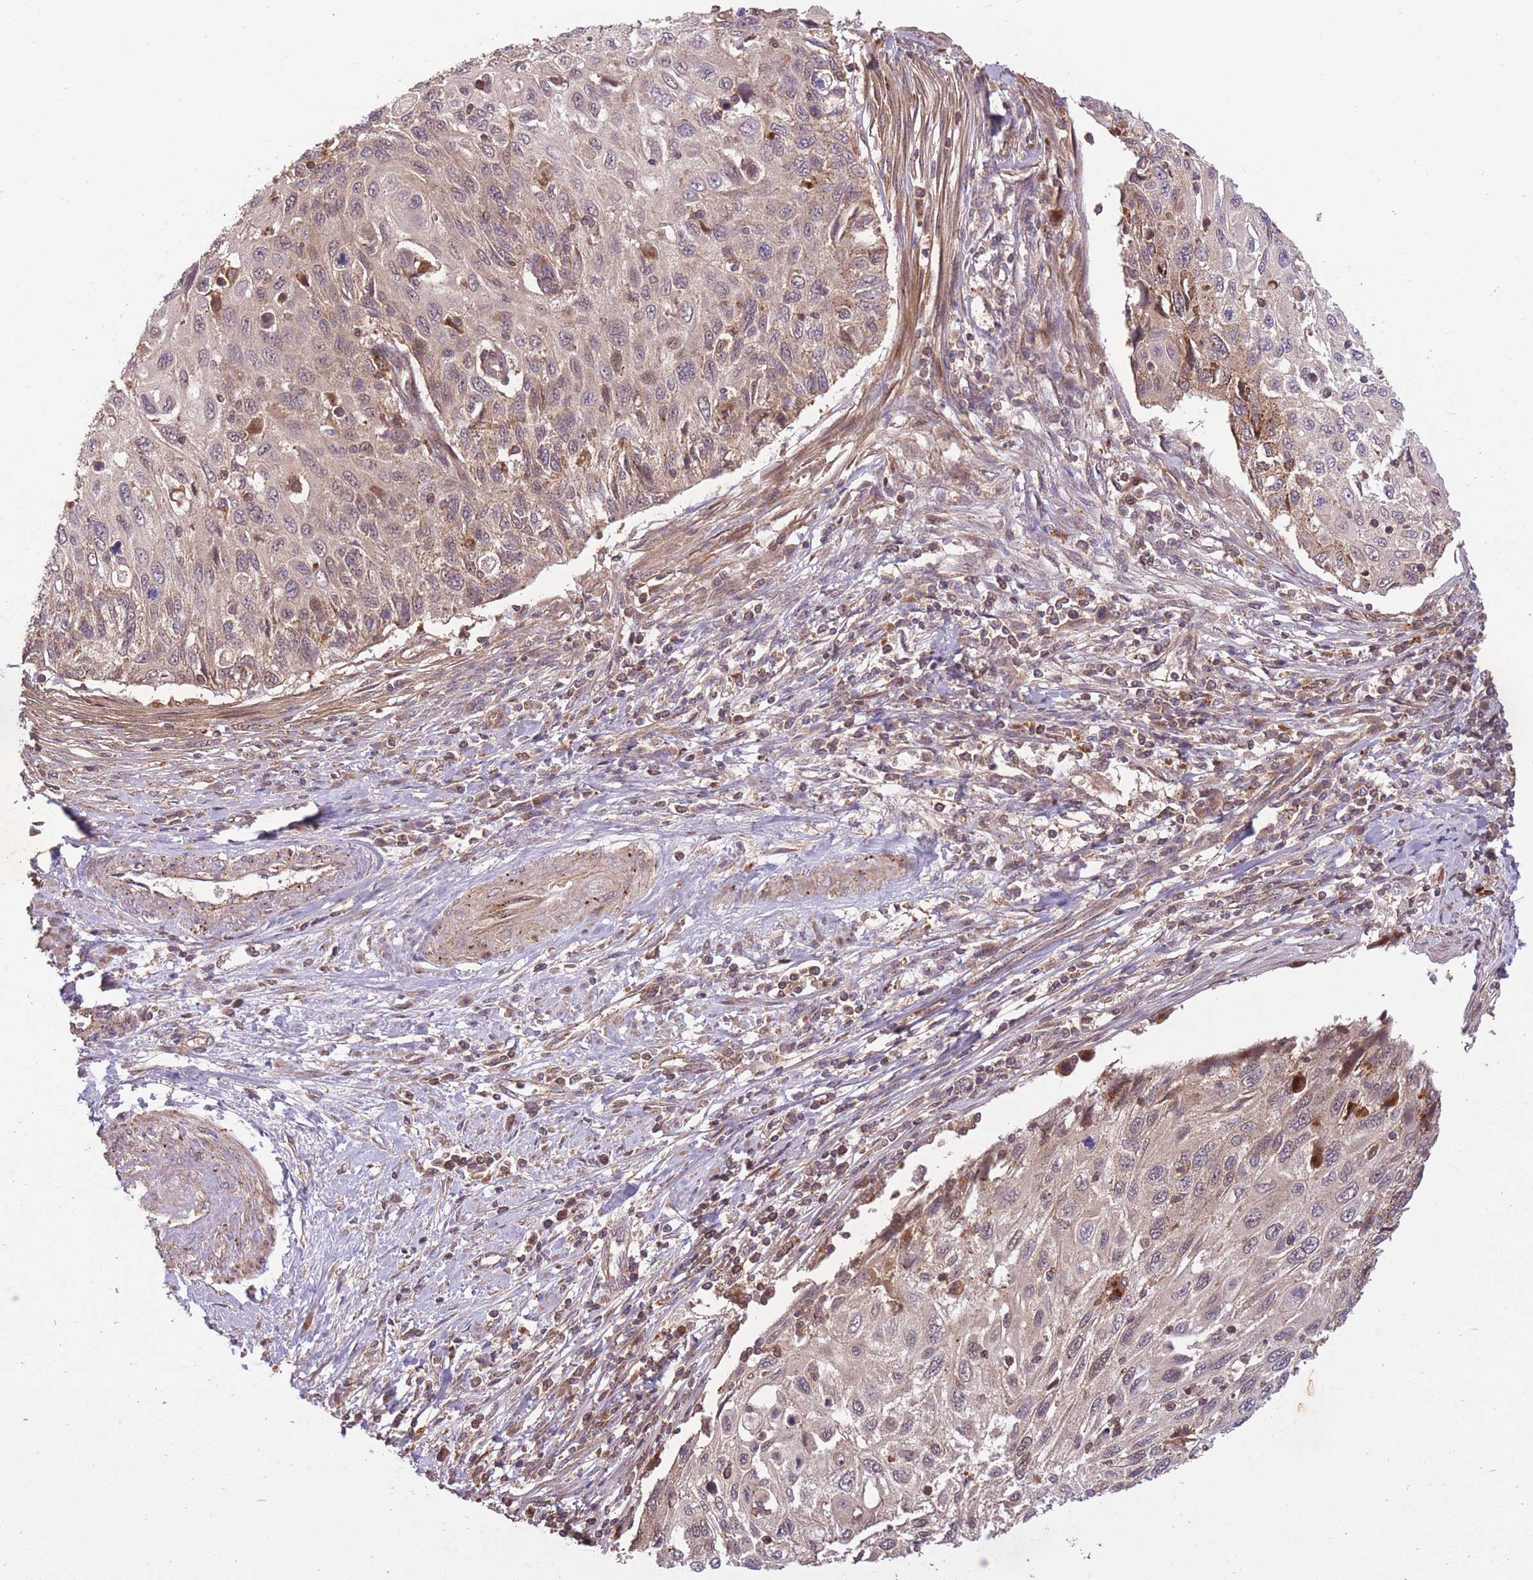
{"staining": {"intensity": "weak", "quantity": "<25%", "location": "cytoplasmic/membranous"}, "tissue": "cervical cancer", "cell_type": "Tumor cells", "image_type": "cancer", "snomed": [{"axis": "morphology", "description": "Squamous cell carcinoma, NOS"}, {"axis": "topography", "description": "Cervix"}], "caption": "Immunohistochemistry (IHC) micrograph of cervical cancer (squamous cell carcinoma) stained for a protein (brown), which demonstrates no staining in tumor cells.", "gene": "POLR3F", "patient": {"sex": "female", "age": 70}}